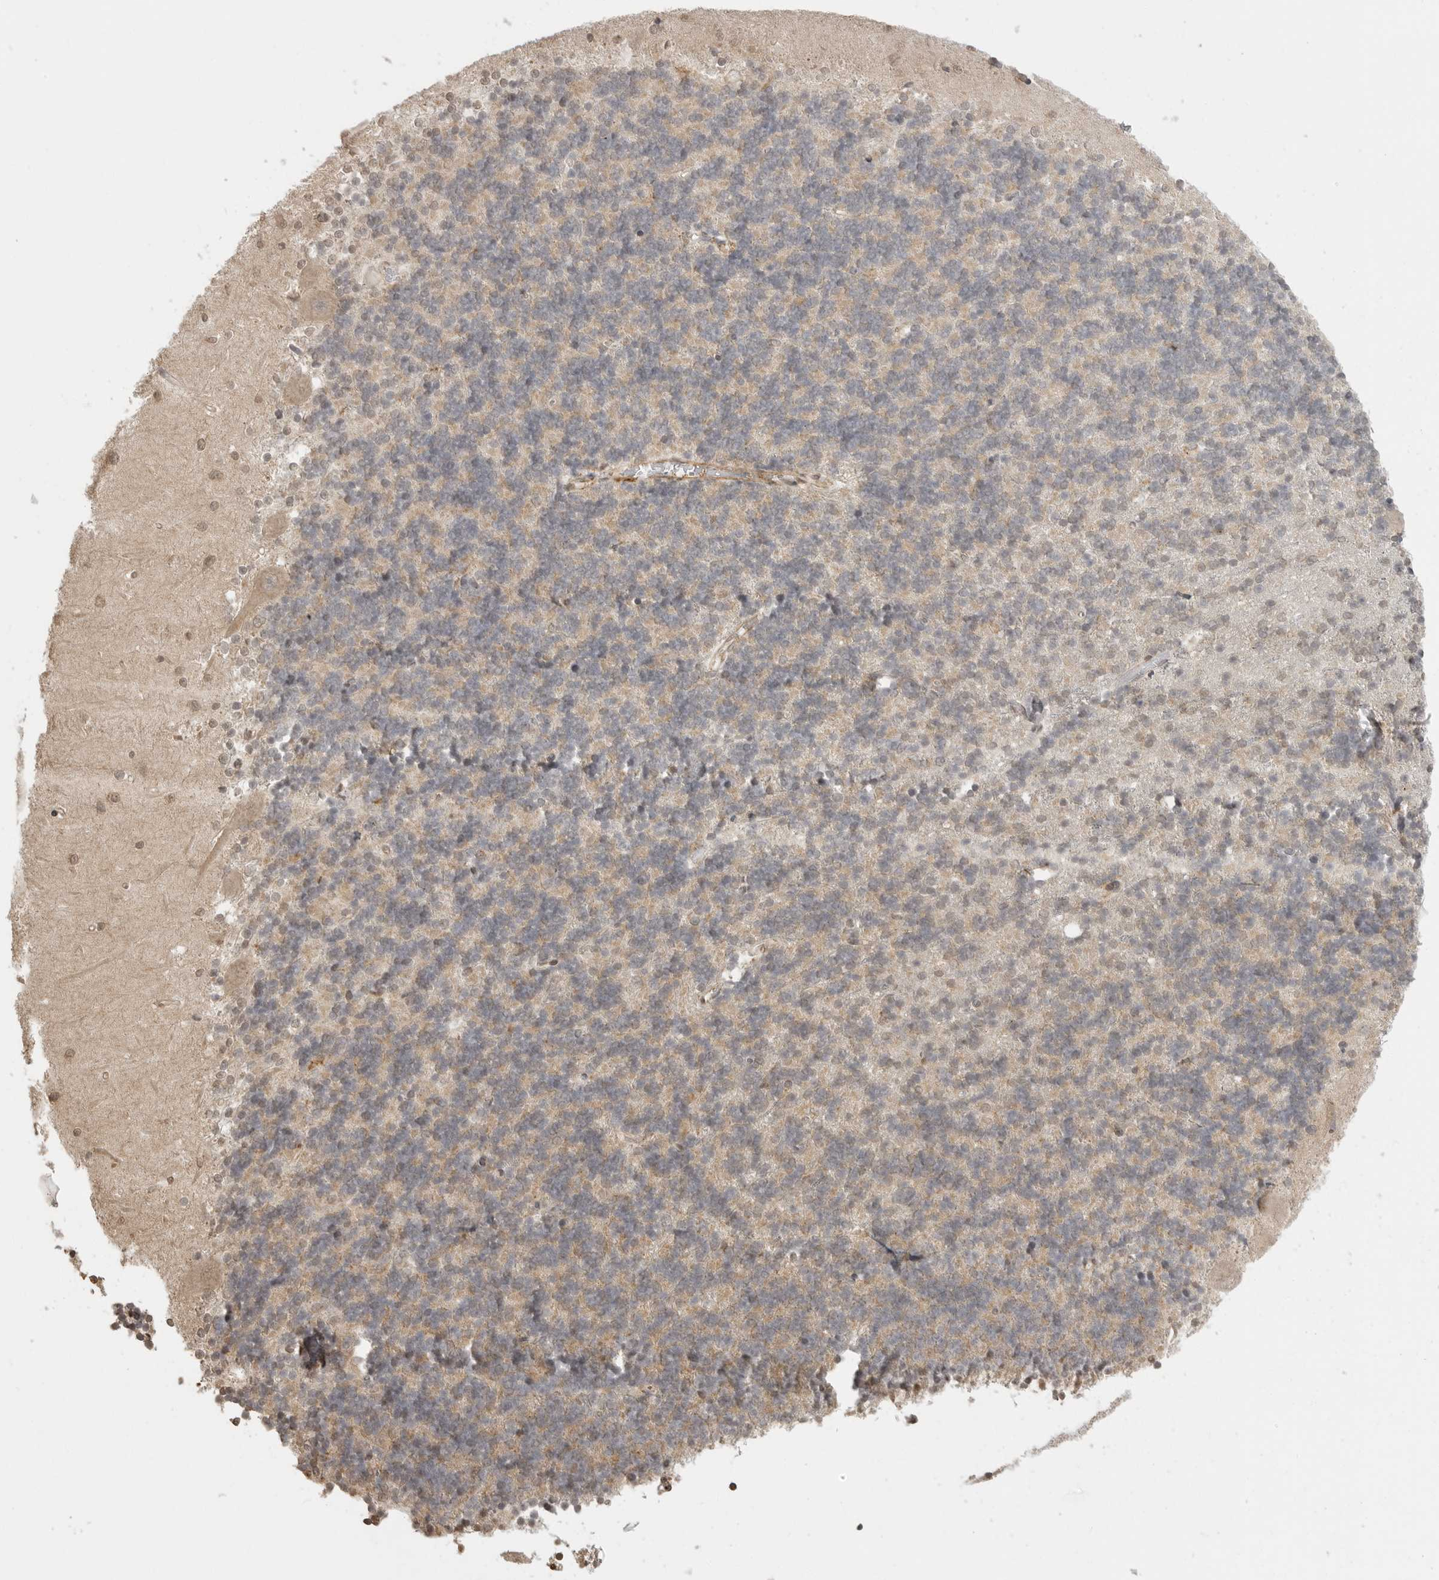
{"staining": {"intensity": "weak", "quantity": ">75%", "location": "cytoplasmic/membranous"}, "tissue": "cerebellum", "cell_type": "Cells in granular layer", "image_type": "normal", "snomed": [{"axis": "morphology", "description": "Normal tissue, NOS"}, {"axis": "topography", "description": "Cerebellum"}], "caption": "A brown stain highlights weak cytoplasmic/membranous staining of a protein in cells in granular layer of normal human cerebellum. (Stains: DAB in brown, nuclei in blue, Microscopy: brightfield microscopy at high magnification).", "gene": "GPC2", "patient": {"sex": "male", "age": 37}}